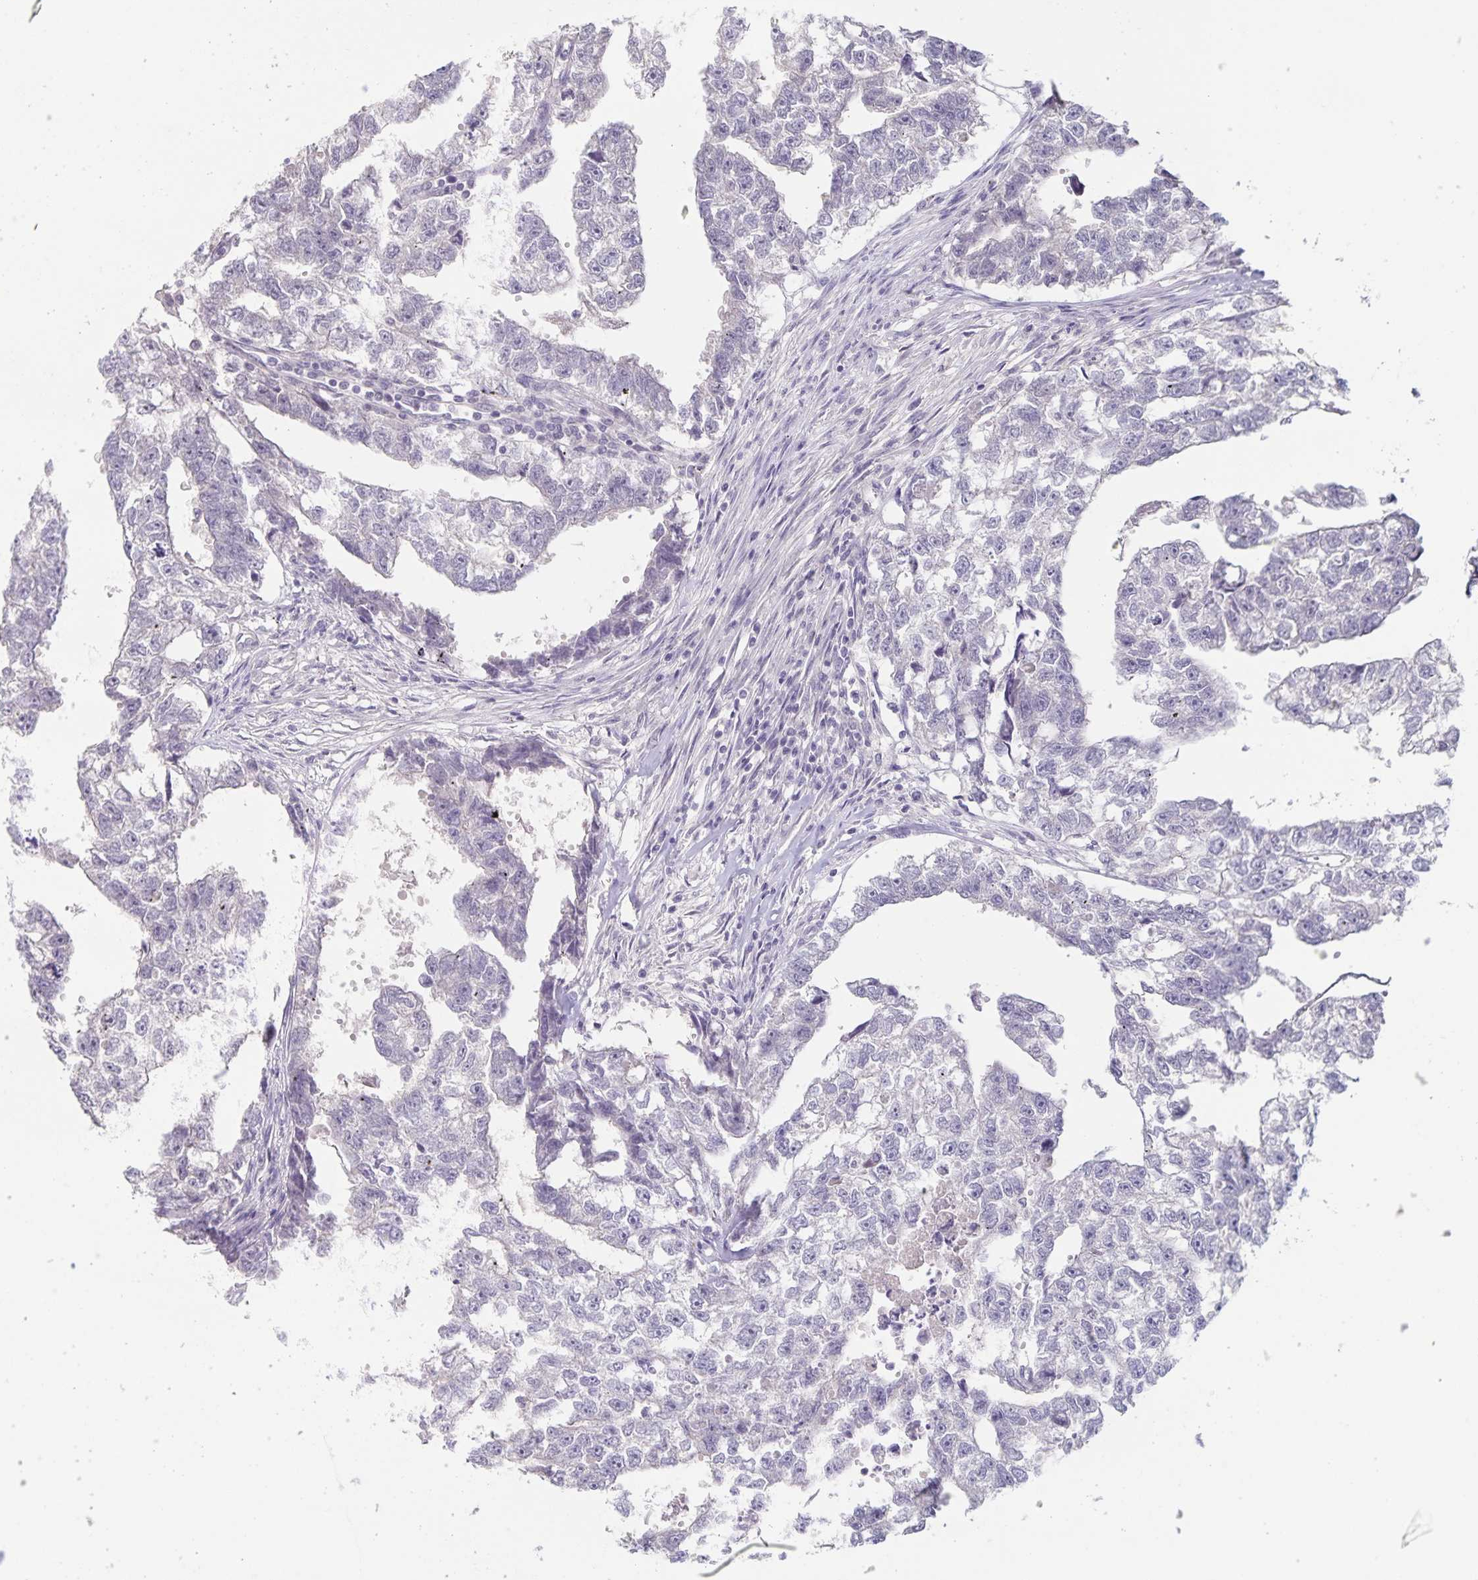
{"staining": {"intensity": "negative", "quantity": "none", "location": "none"}, "tissue": "testis cancer", "cell_type": "Tumor cells", "image_type": "cancer", "snomed": [{"axis": "morphology", "description": "Carcinoma, Embryonal, NOS"}, {"axis": "morphology", "description": "Teratoma, malignant, NOS"}, {"axis": "topography", "description": "Testis"}], "caption": "Tumor cells are negative for brown protein staining in testis embryonal carcinoma.", "gene": "INSL5", "patient": {"sex": "male", "age": 44}}